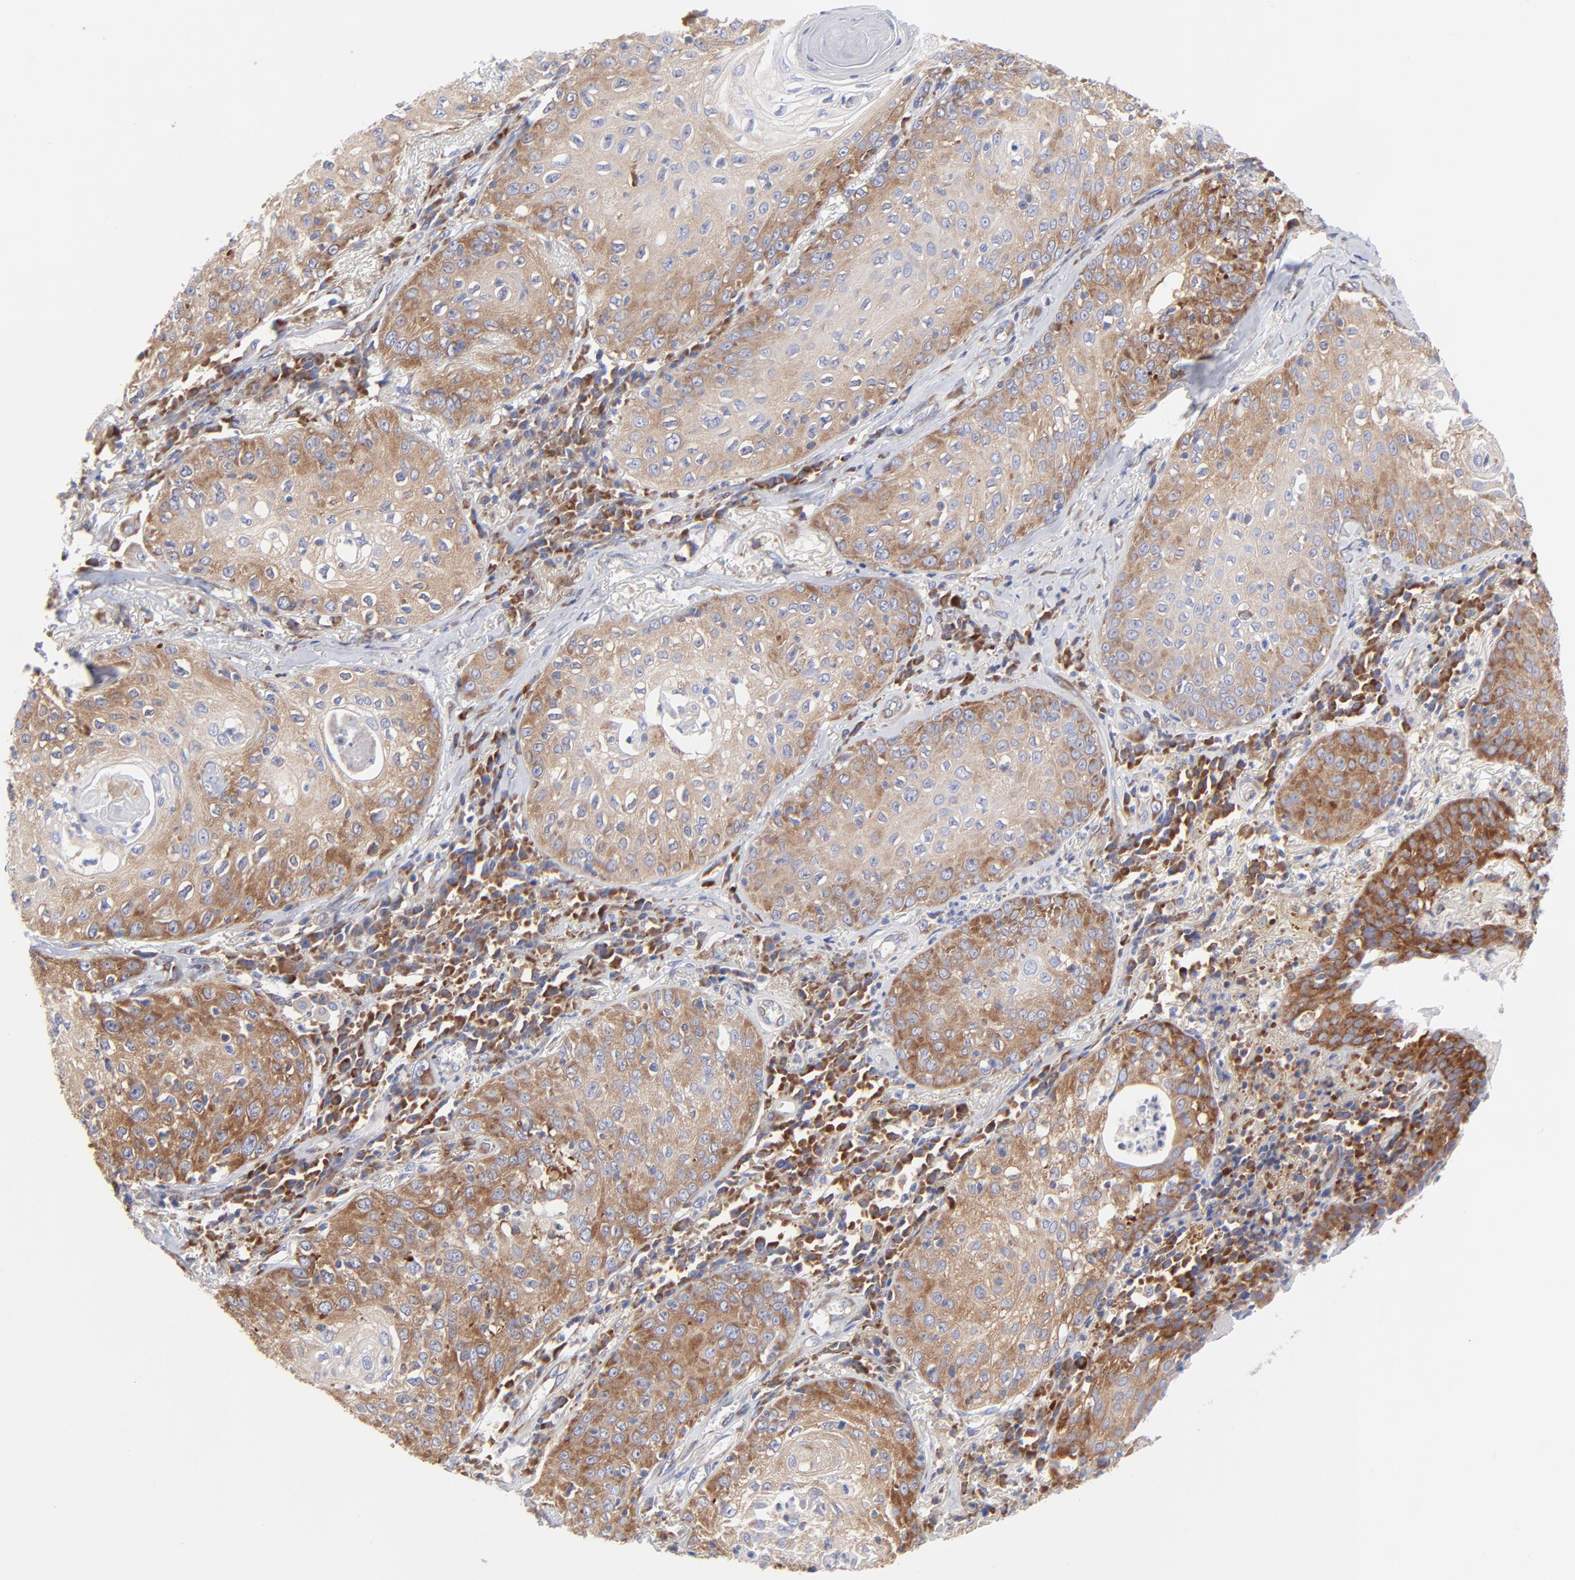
{"staining": {"intensity": "moderate", "quantity": ">75%", "location": "cytoplasmic/membranous"}, "tissue": "skin cancer", "cell_type": "Tumor cells", "image_type": "cancer", "snomed": [{"axis": "morphology", "description": "Squamous cell carcinoma, NOS"}, {"axis": "topography", "description": "Skin"}], "caption": "The photomicrograph demonstrates a brown stain indicating the presence of a protein in the cytoplasmic/membranous of tumor cells in skin cancer.", "gene": "EIF2AK2", "patient": {"sex": "male", "age": 65}}